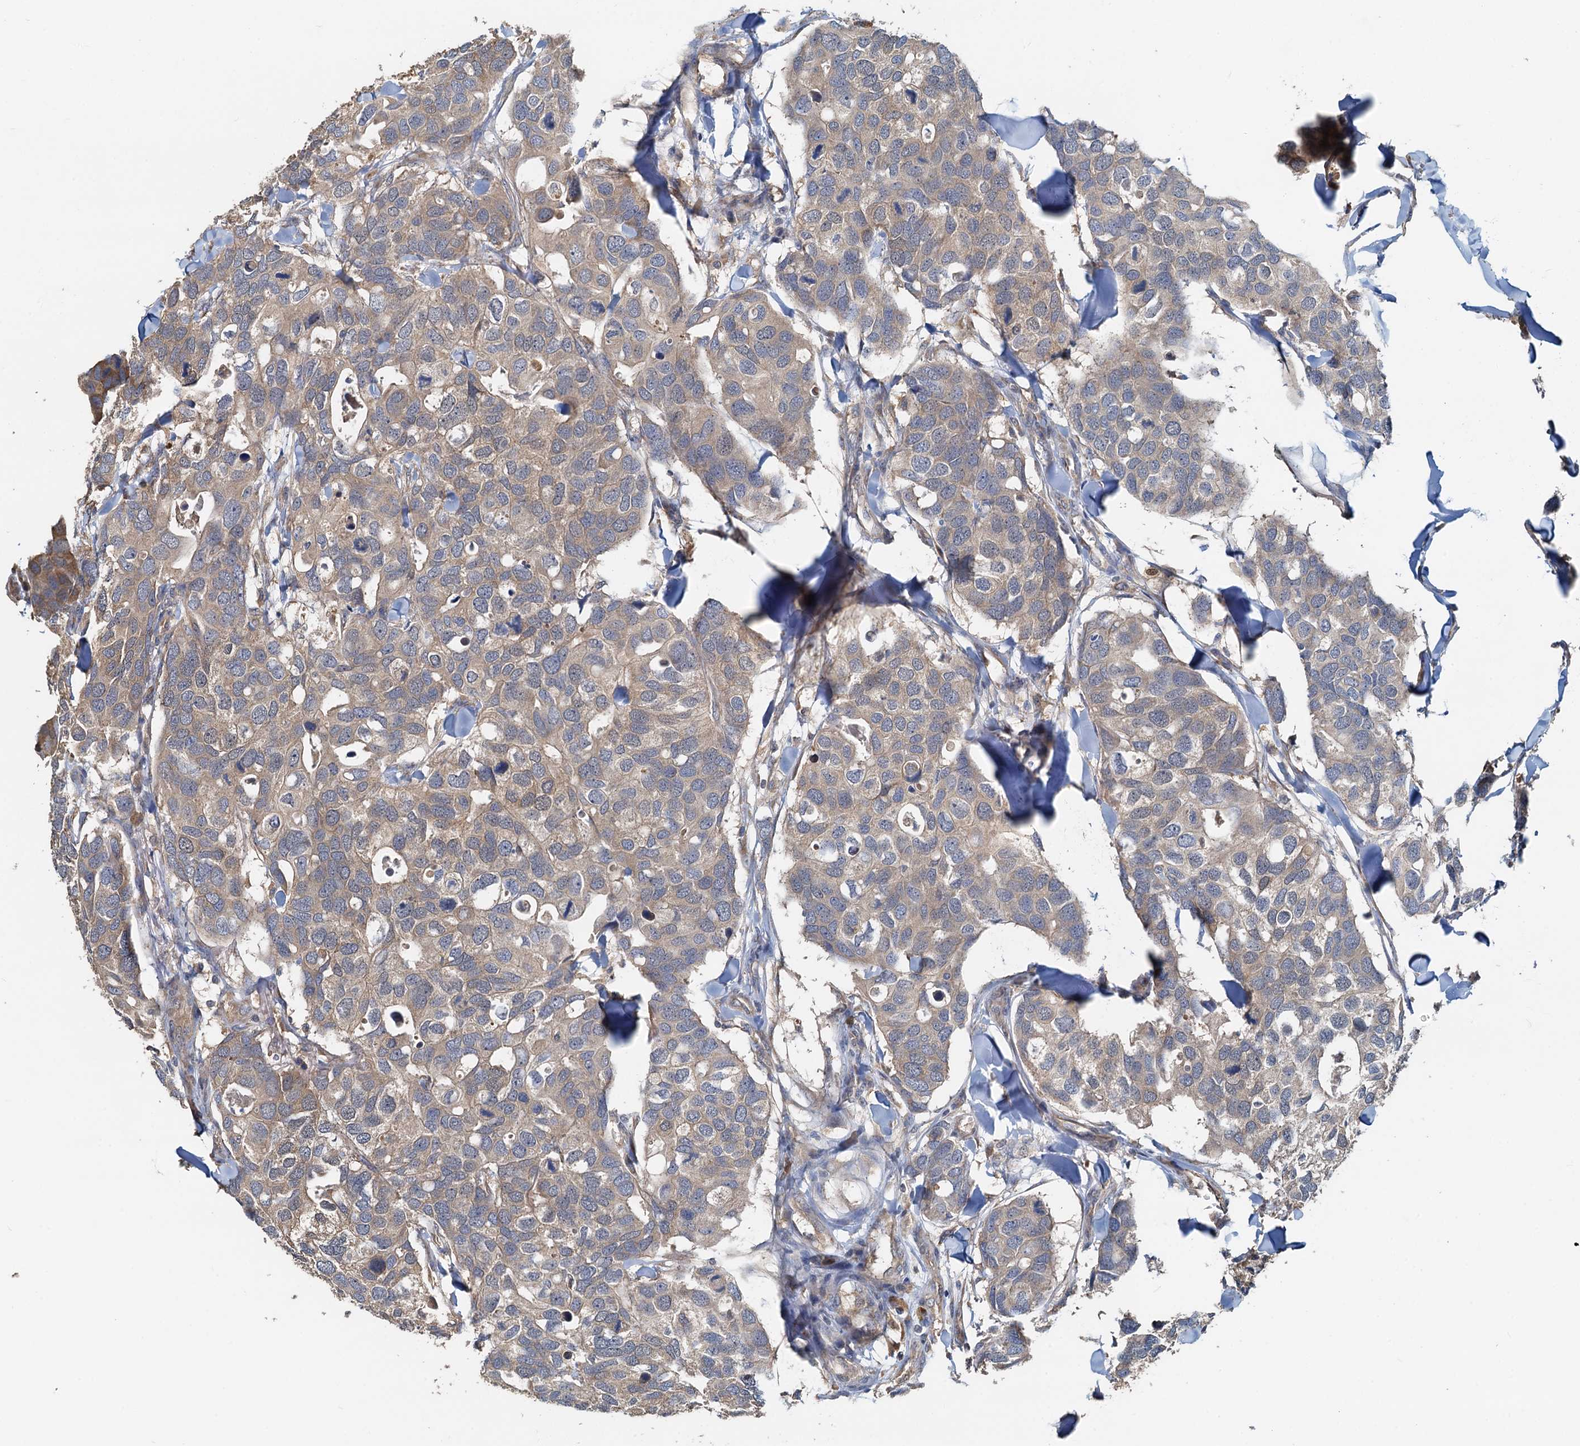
{"staining": {"intensity": "weak", "quantity": "25%-75%", "location": "cytoplasmic/membranous"}, "tissue": "breast cancer", "cell_type": "Tumor cells", "image_type": "cancer", "snomed": [{"axis": "morphology", "description": "Duct carcinoma"}, {"axis": "topography", "description": "Breast"}], "caption": "Protein staining by immunohistochemistry shows weak cytoplasmic/membranous positivity in about 25%-75% of tumor cells in breast invasive ductal carcinoma.", "gene": "HYI", "patient": {"sex": "female", "age": 83}}